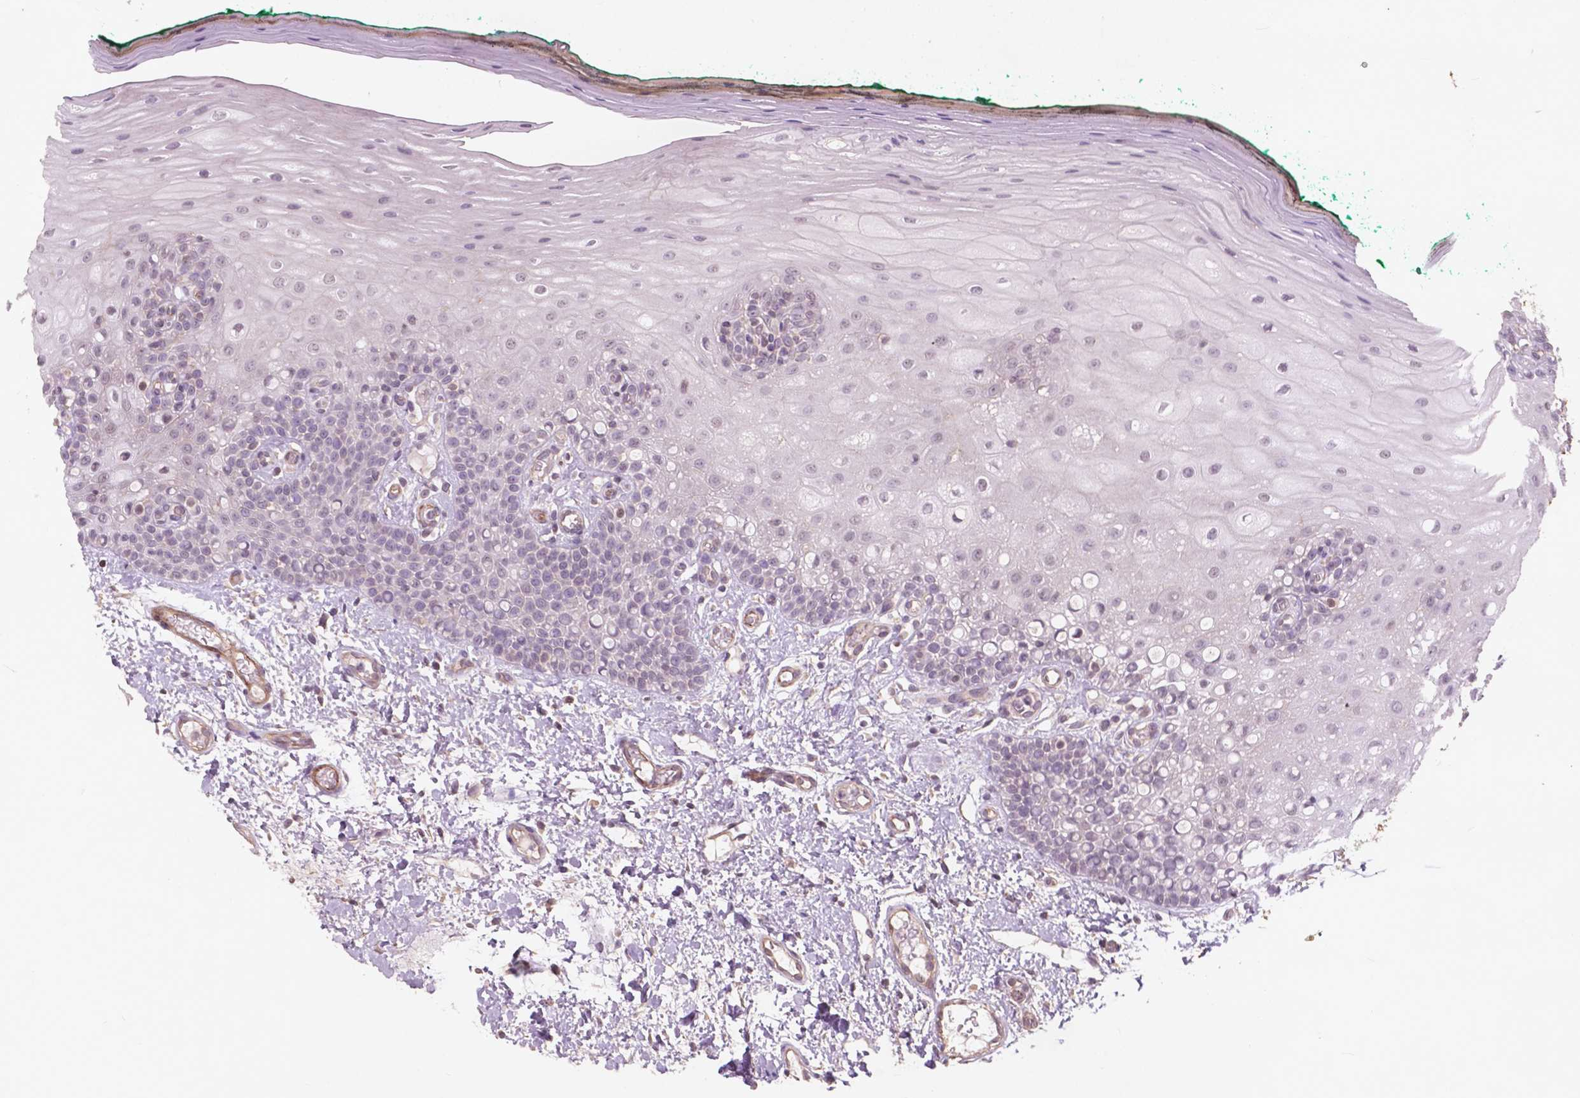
{"staining": {"intensity": "negative", "quantity": "none", "location": "none"}, "tissue": "oral mucosa", "cell_type": "Squamous epithelial cells", "image_type": "normal", "snomed": [{"axis": "morphology", "description": "Normal tissue, NOS"}, {"axis": "topography", "description": "Oral tissue"}], "caption": "Oral mucosa stained for a protein using IHC reveals no positivity squamous epithelial cells.", "gene": "RFPL4B", "patient": {"sex": "female", "age": 83}}